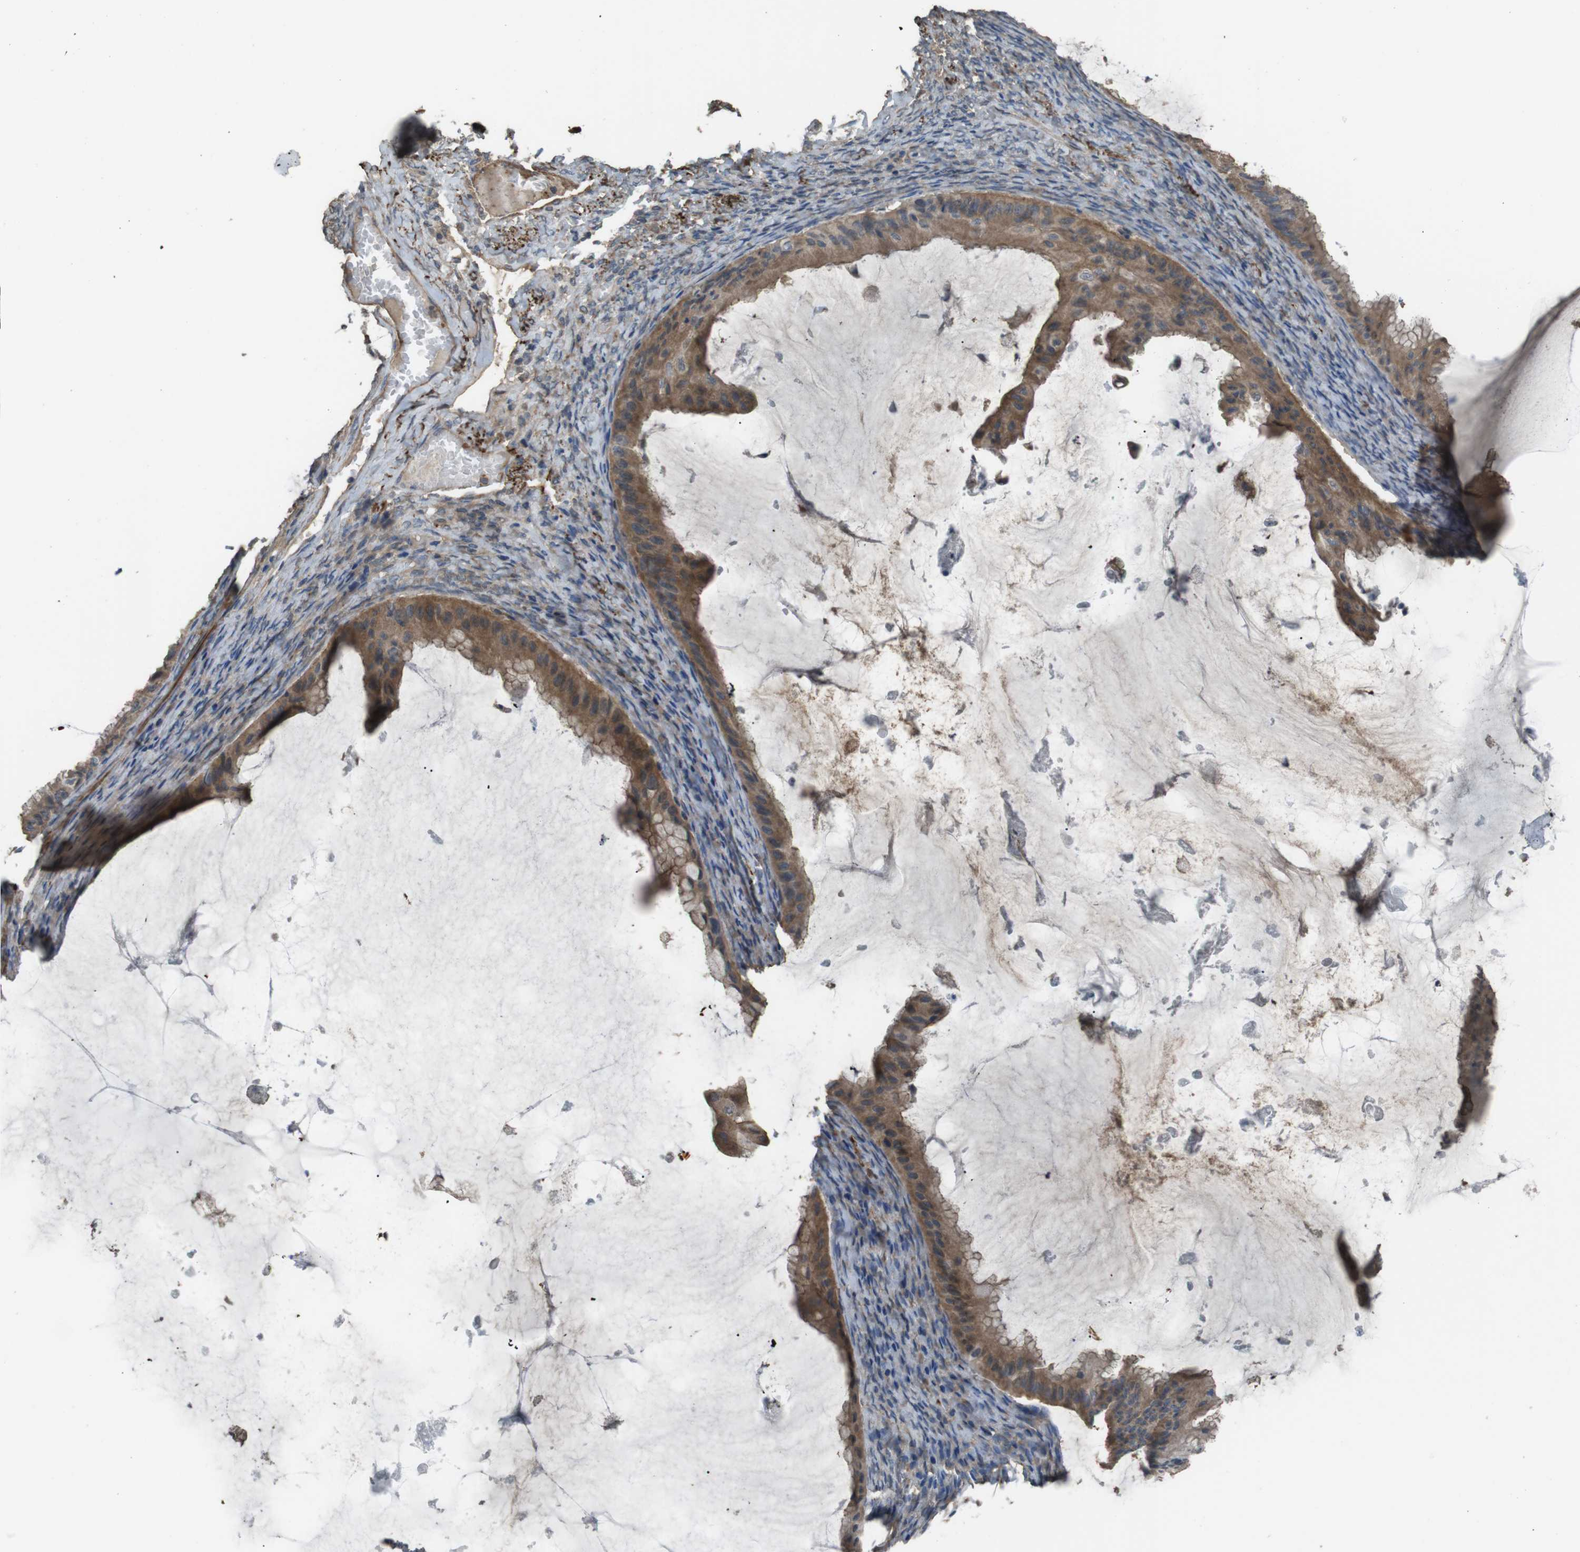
{"staining": {"intensity": "moderate", "quantity": ">75%", "location": "cytoplasmic/membranous"}, "tissue": "ovarian cancer", "cell_type": "Tumor cells", "image_type": "cancer", "snomed": [{"axis": "morphology", "description": "Cystadenocarcinoma, mucinous, NOS"}, {"axis": "topography", "description": "Ovary"}], "caption": "Immunohistochemistry (DAB (3,3'-diaminobenzidine)) staining of human ovarian mucinous cystadenocarcinoma reveals moderate cytoplasmic/membranous protein expression in about >75% of tumor cells. The staining was performed using DAB to visualize the protein expression in brown, while the nuclei were stained in blue with hematoxylin (Magnification: 20x).", "gene": "FUT2", "patient": {"sex": "female", "age": 61}}